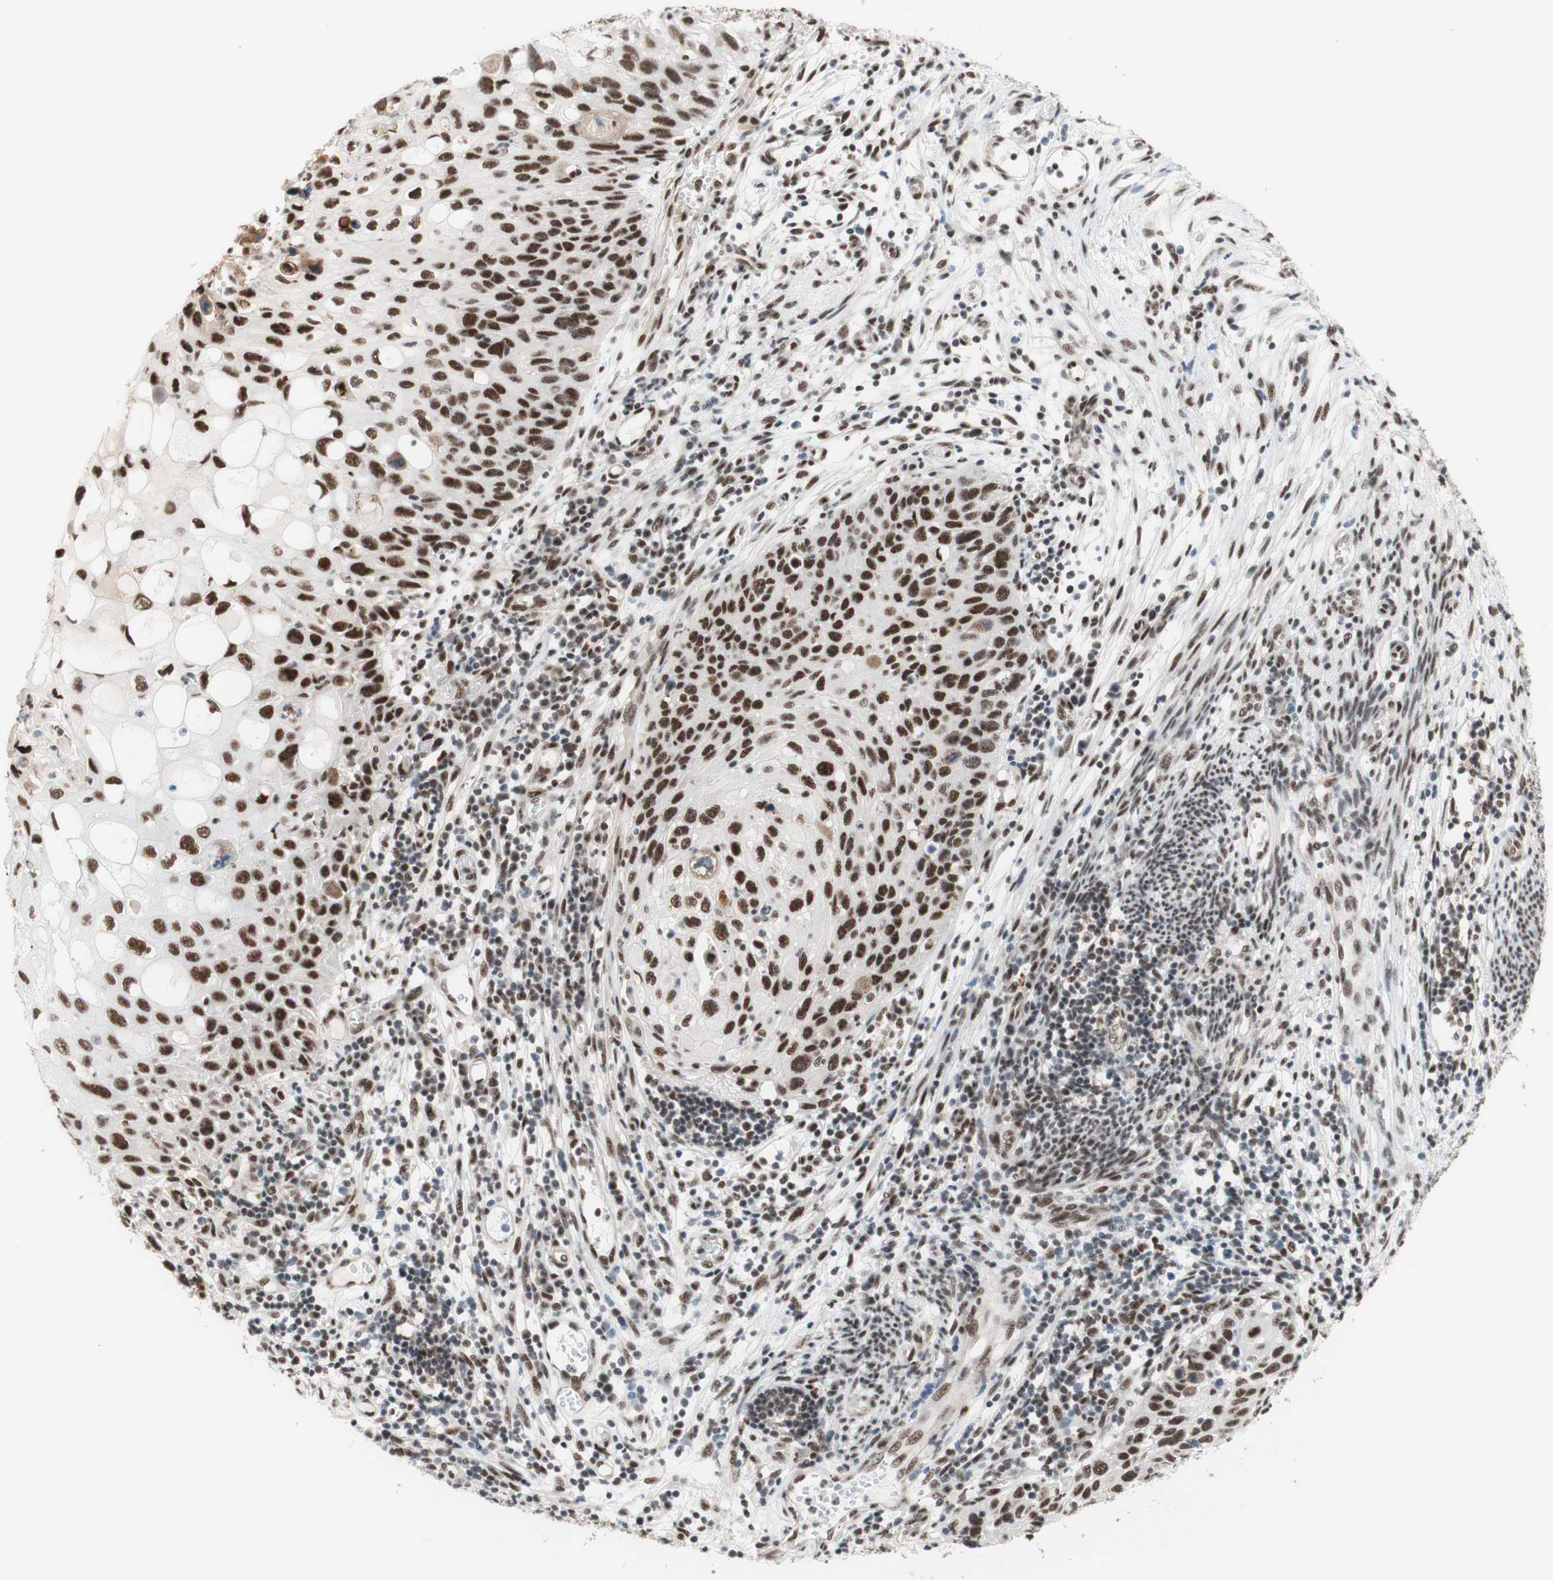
{"staining": {"intensity": "strong", "quantity": ">75%", "location": "nuclear"}, "tissue": "cervical cancer", "cell_type": "Tumor cells", "image_type": "cancer", "snomed": [{"axis": "morphology", "description": "Squamous cell carcinoma, NOS"}, {"axis": "topography", "description": "Cervix"}], "caption": "A photomicrograph of human cervical cancer stained for a protein reveals strong nuclear brown staining in tumor cells.", "gene": "PRPF19", "patient": {"sex": "female", "age": 70}}